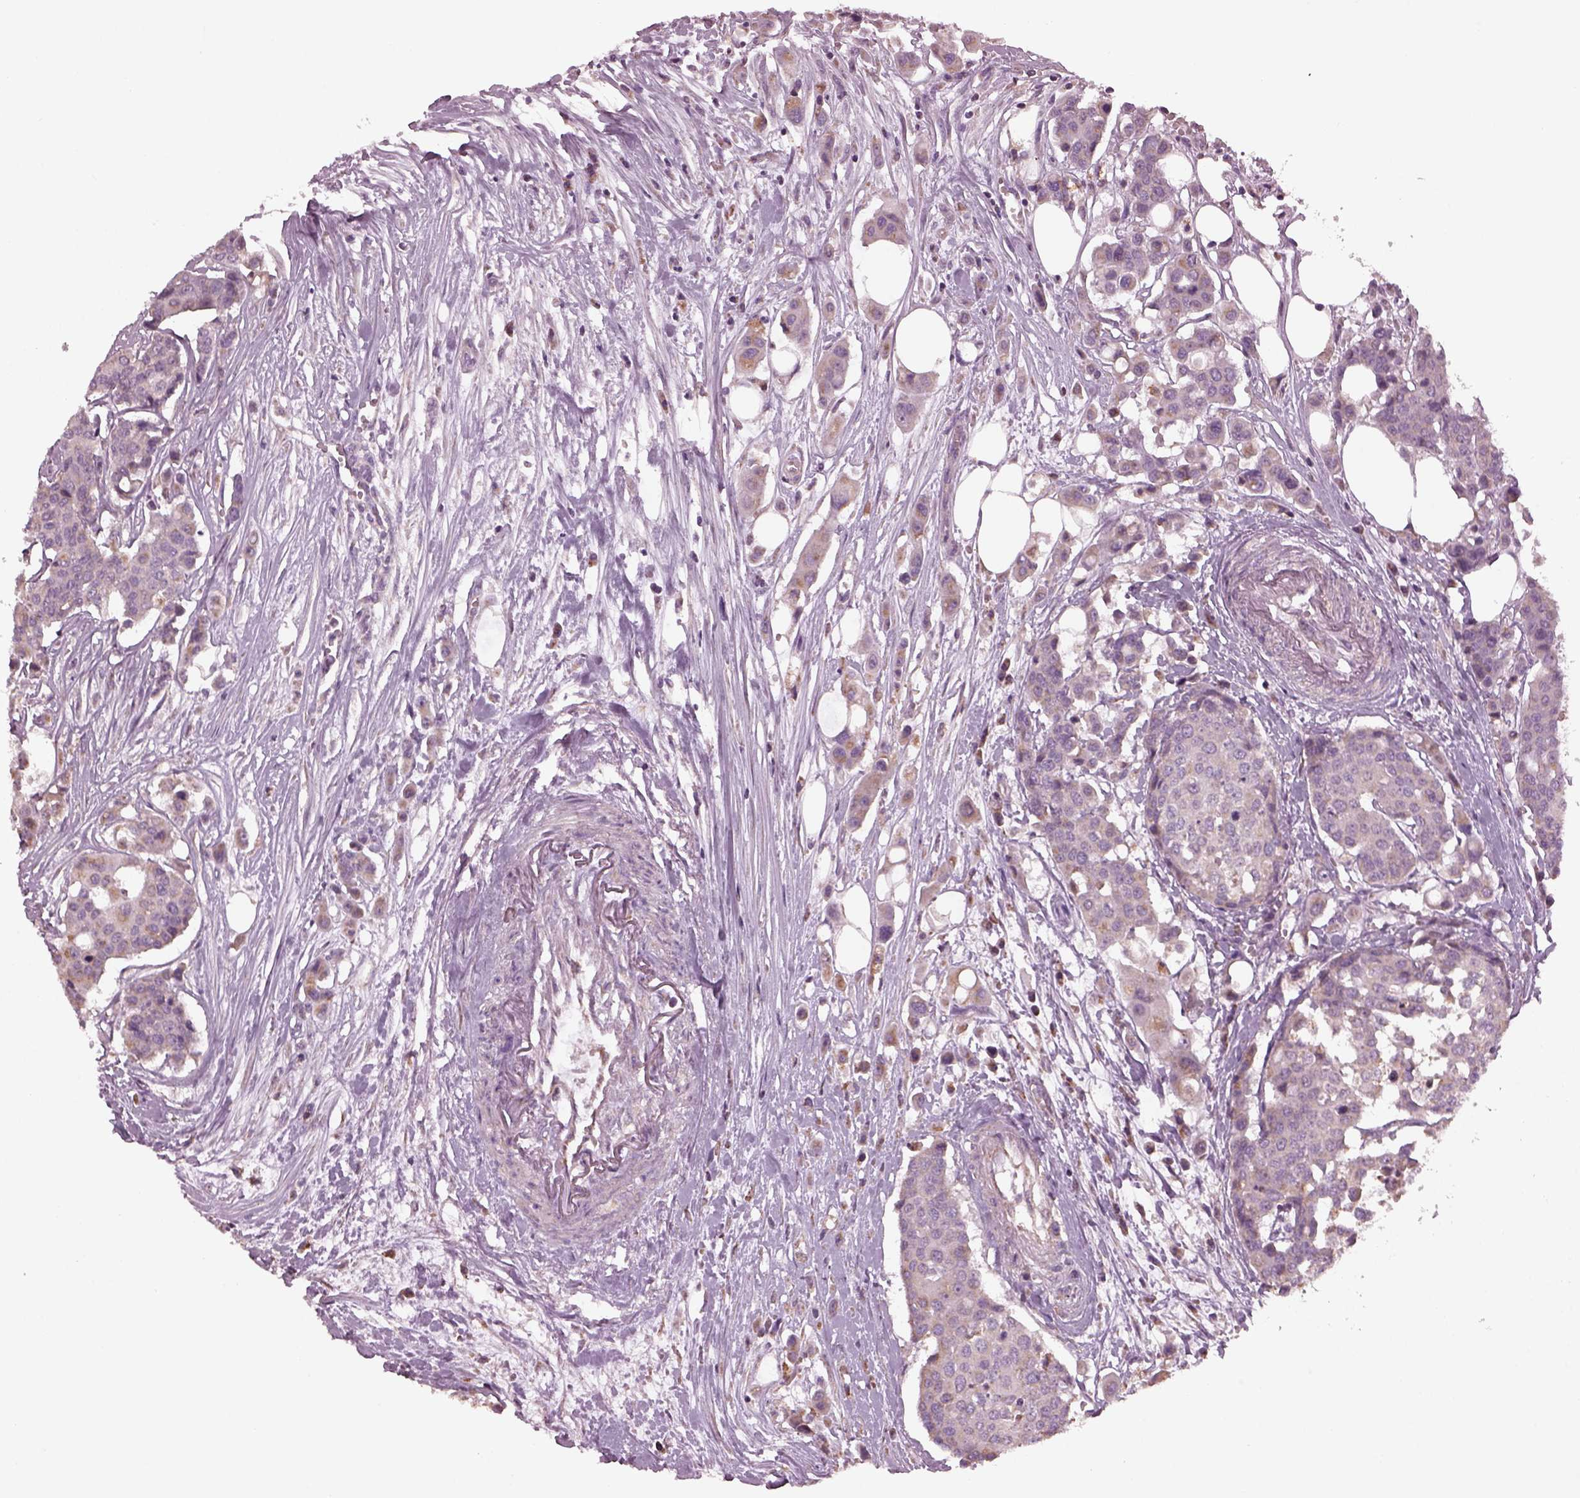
{"staining": {"intensity": "negative", "quantity": "none", "location": "none"}, "tissue": "carcinoid", "cell_type": "Tumor cells", "image_type": "cancer", "snomed": [{"axis": "morphology", "description": "Carcinoid, malignant, NOS"}, {"axis": "topography", "description": "Colon"}], "caption": "The histopathology image reveals no significant staining in tumor cells of carcinoid (malignant).", "gene": "SPATA7", "patient": {"sex": "male", "age": 81}}